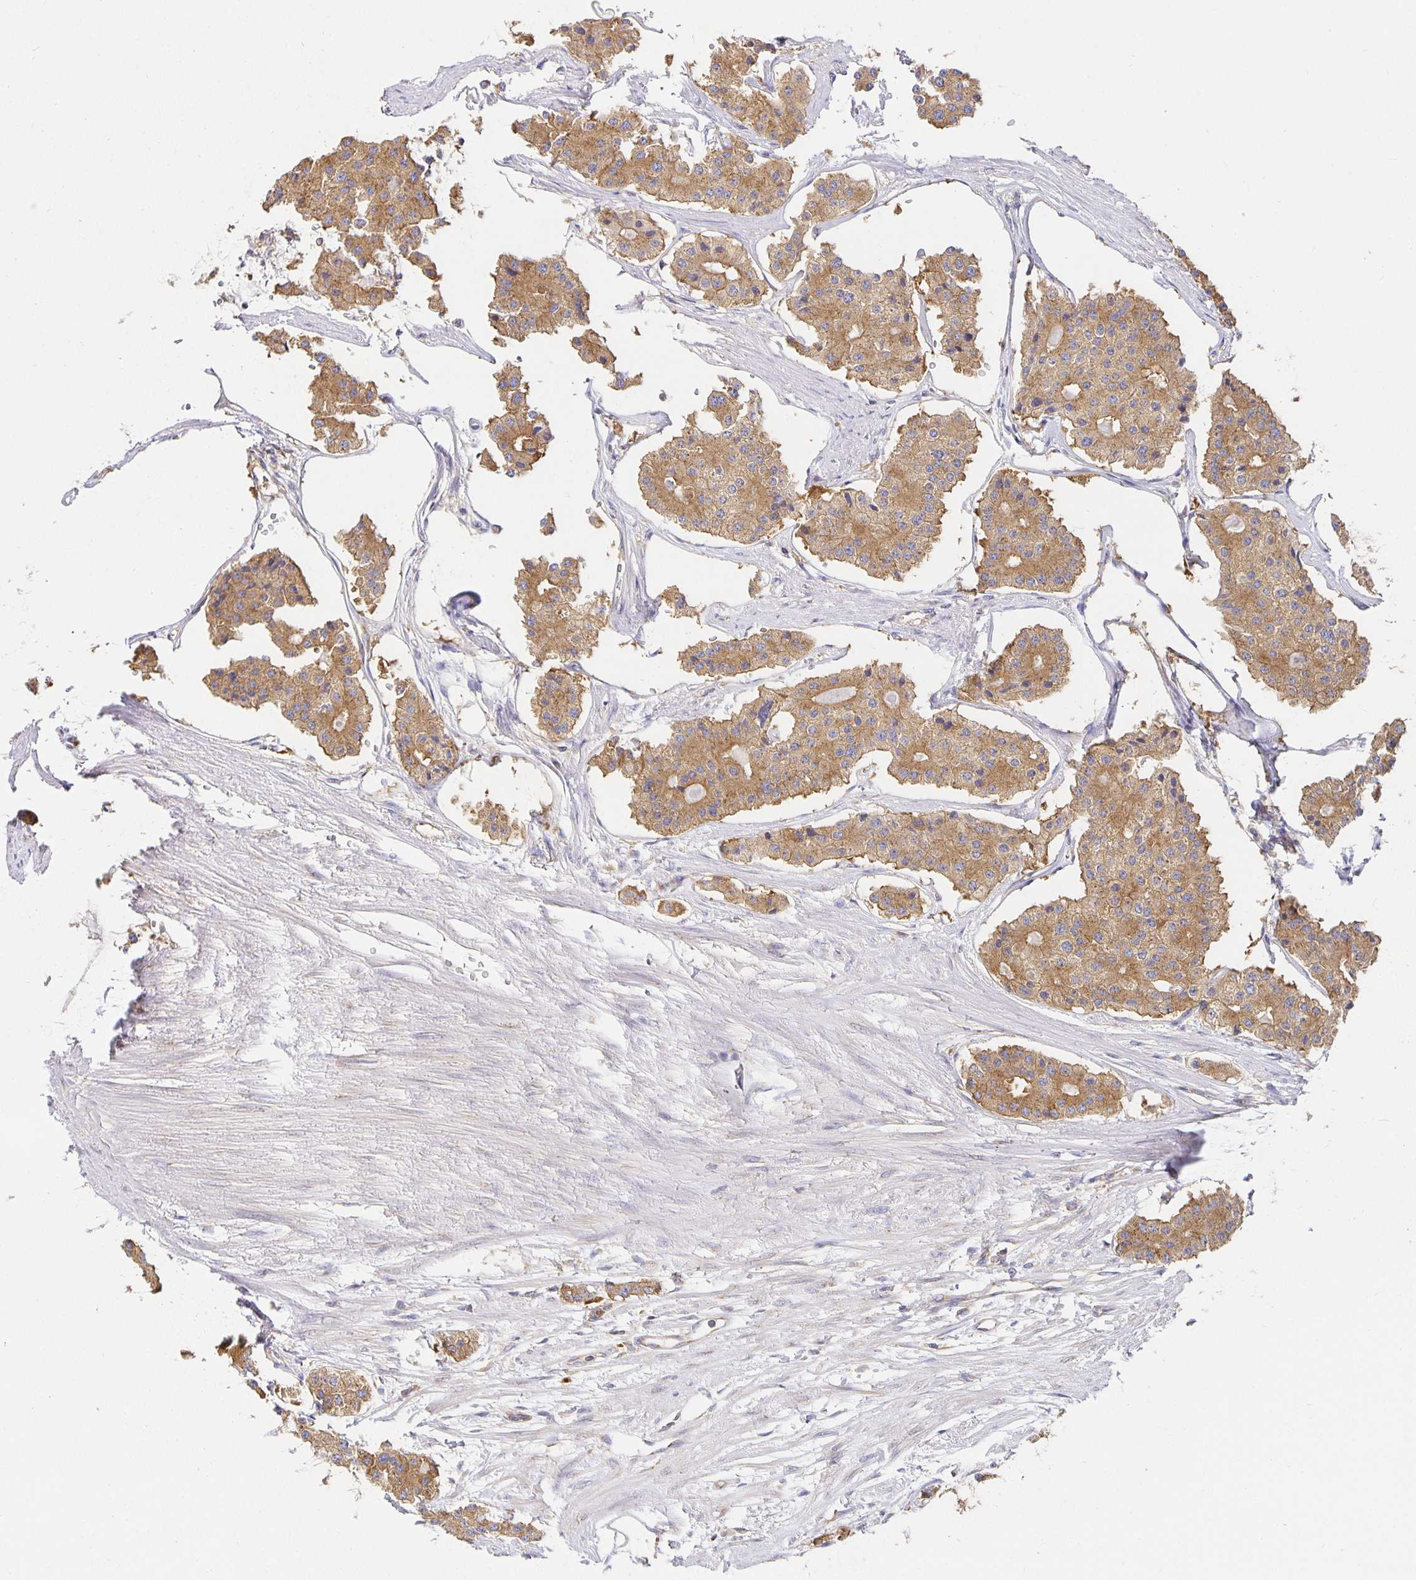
{"staining": {"intensity": "moderate", "quantity": ">75%", "location": "cytoplasmic/membranous"}, "tissue": "carcinoid", "cell_type": "Tumor cells", "image_type": "cancer", "snomed": [{"axis": "morphology", "description": "Carcinoid, malignant, NOS"}, {"axis": "topography", "description": "Small intestine"}], "caption": "Moderate cytoplasmic/membranous protein positivity is appreciated in approximately >75% of tumor cells in malignant carcinoid. (Brightfield microscopy of DAB IHC at high magnification).", "gene": "USO1", "patient": {"sex": "female", "age": 65}}